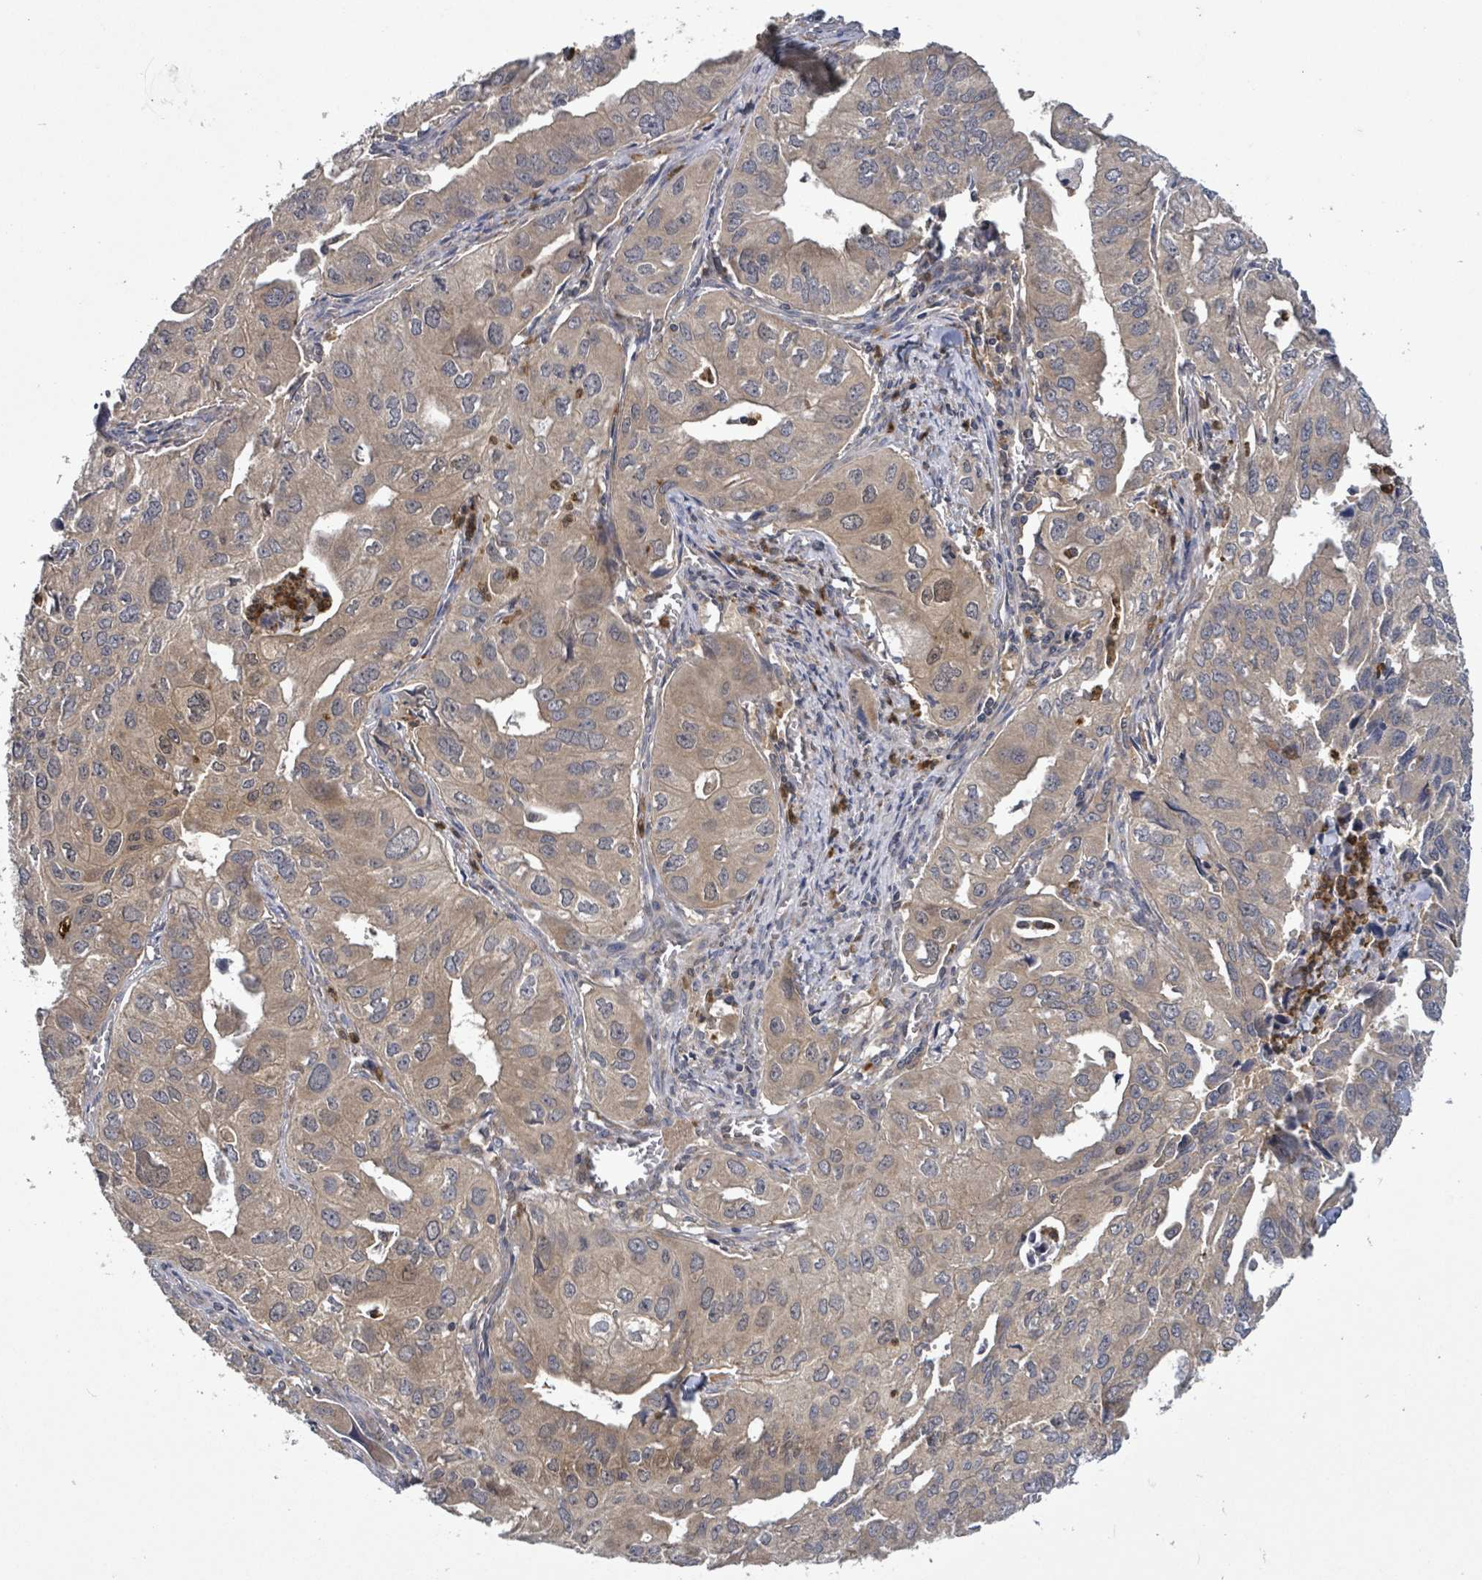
{"staining": {"intensity": "weak", "quantity": ">75%", "location": "cytoplasmic/membranous"}, "tissue": "lung cancer", "cell_type": "Tumor cells", "image_type": "cancer", "snomed": [{"axis": "morphology", "description": "Adenocarcinoma, NOS"}, {"axis": "topography", "description": "Lung"}], "caption": "Immunohistochemical staining of lung adenocarcinoma exhibits low levels of weak cytoplasmic/membranous protein staining in approximately >75% of tumor cells. (Stains: DAB (3,3'-diaminobenzidine) in brown, nuclei in blue, Microscopy: brightfield microscopy at high magnification).", "gene": "SERPINE3", "patient": {"sex": "male", "age": 48}}